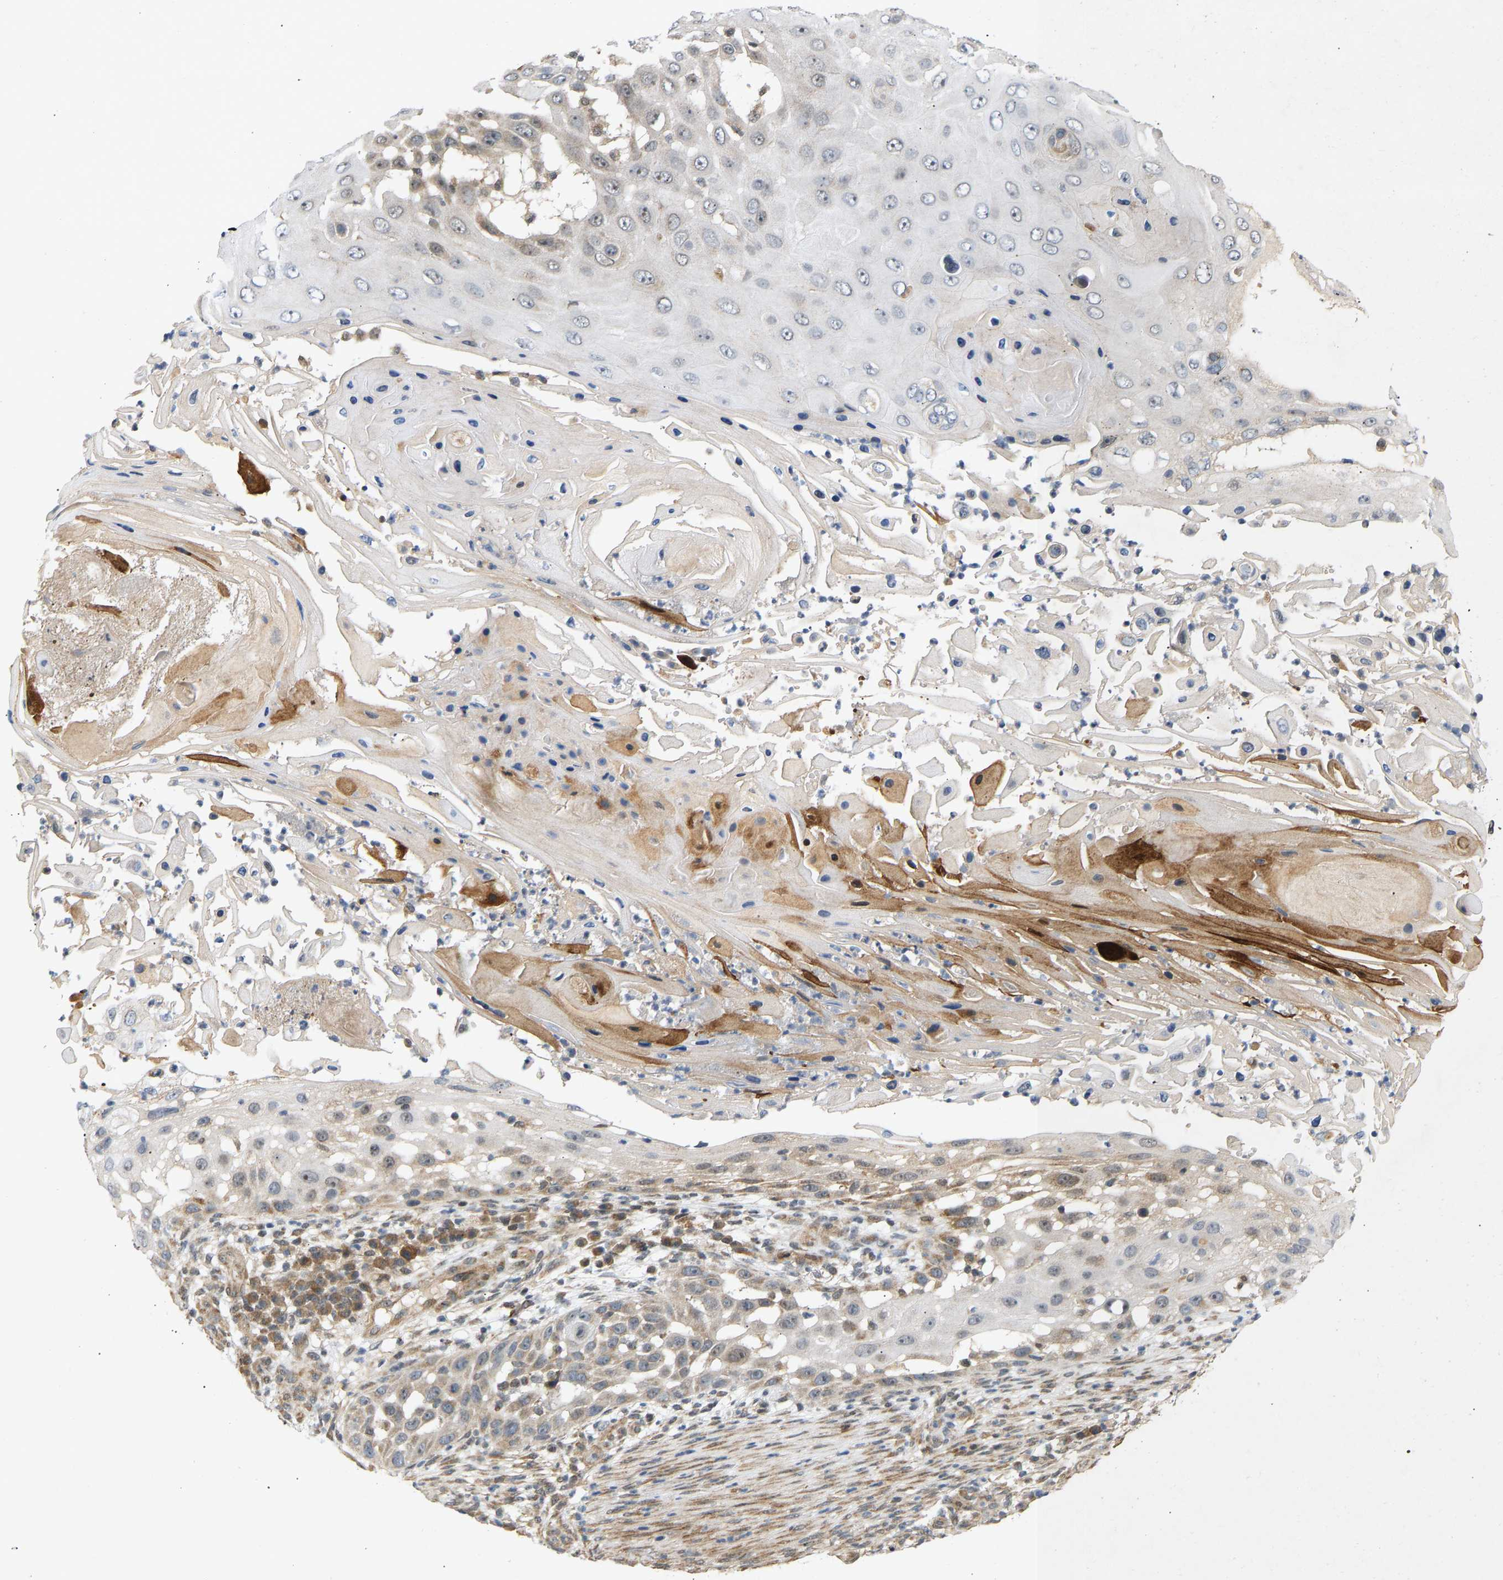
{"staining": {"intensity": "moderate", "quantity": "<25%", "location": "cytoplasmic/membranous"}, "tissue": "skin cancer", "cell_type": "Tumor cells", "image_type": "cancer", "snomed": [{"axis": "morphology", "description": "Squamous cell carcinoma, NOS"}, {"axis": "topography", "description": "Skin"}], "caption": "Squamous cell carcinoma (skin) tissue displays moderate cytoplasmic/membranous expression in about <25% of tumor cells", "gene": "BAG1", "patient": {"sex": "female", "age": 44}}